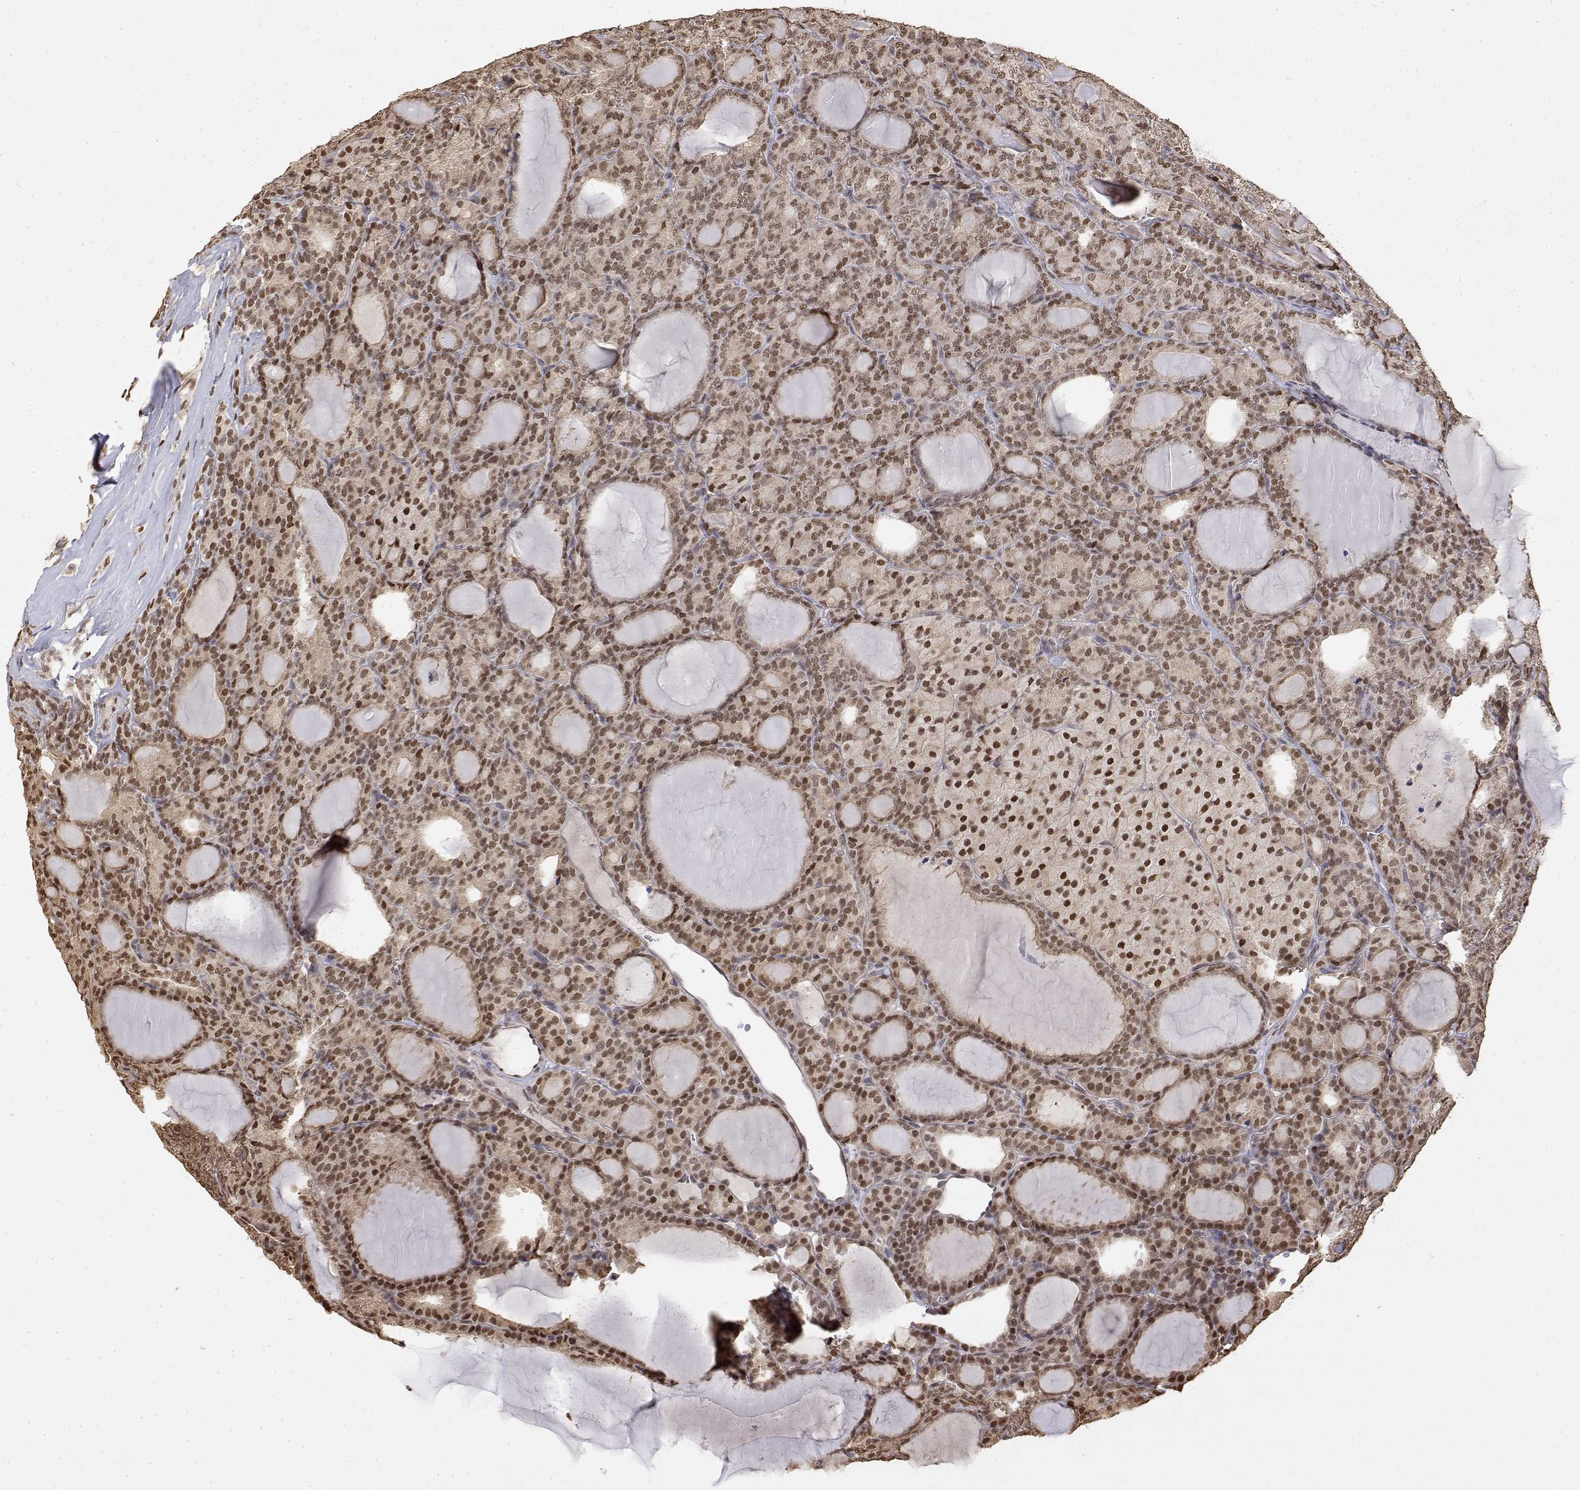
{"staining": {"intensity": "moderate", "quantity": ">75%", "location": "nuclear"}, "tissue": "thyroid cancer", "cell_type": "Tumor cells", "image_type": "cancer", "snomed": [{"axis": "morphology", "description": "Follicular adenoma carcinoma, NOS"}, {"axis": "topography", "description": "Thyroid gland"}], "caption": "Immunohistochemical staining of thyroid follicular adenoma carcinoma exhibits medium levels of moderate nuclear protein staining in about >75% of tumor cells.", "gene": "TPI1", "patient": {"sex": "male", "age": 74}}